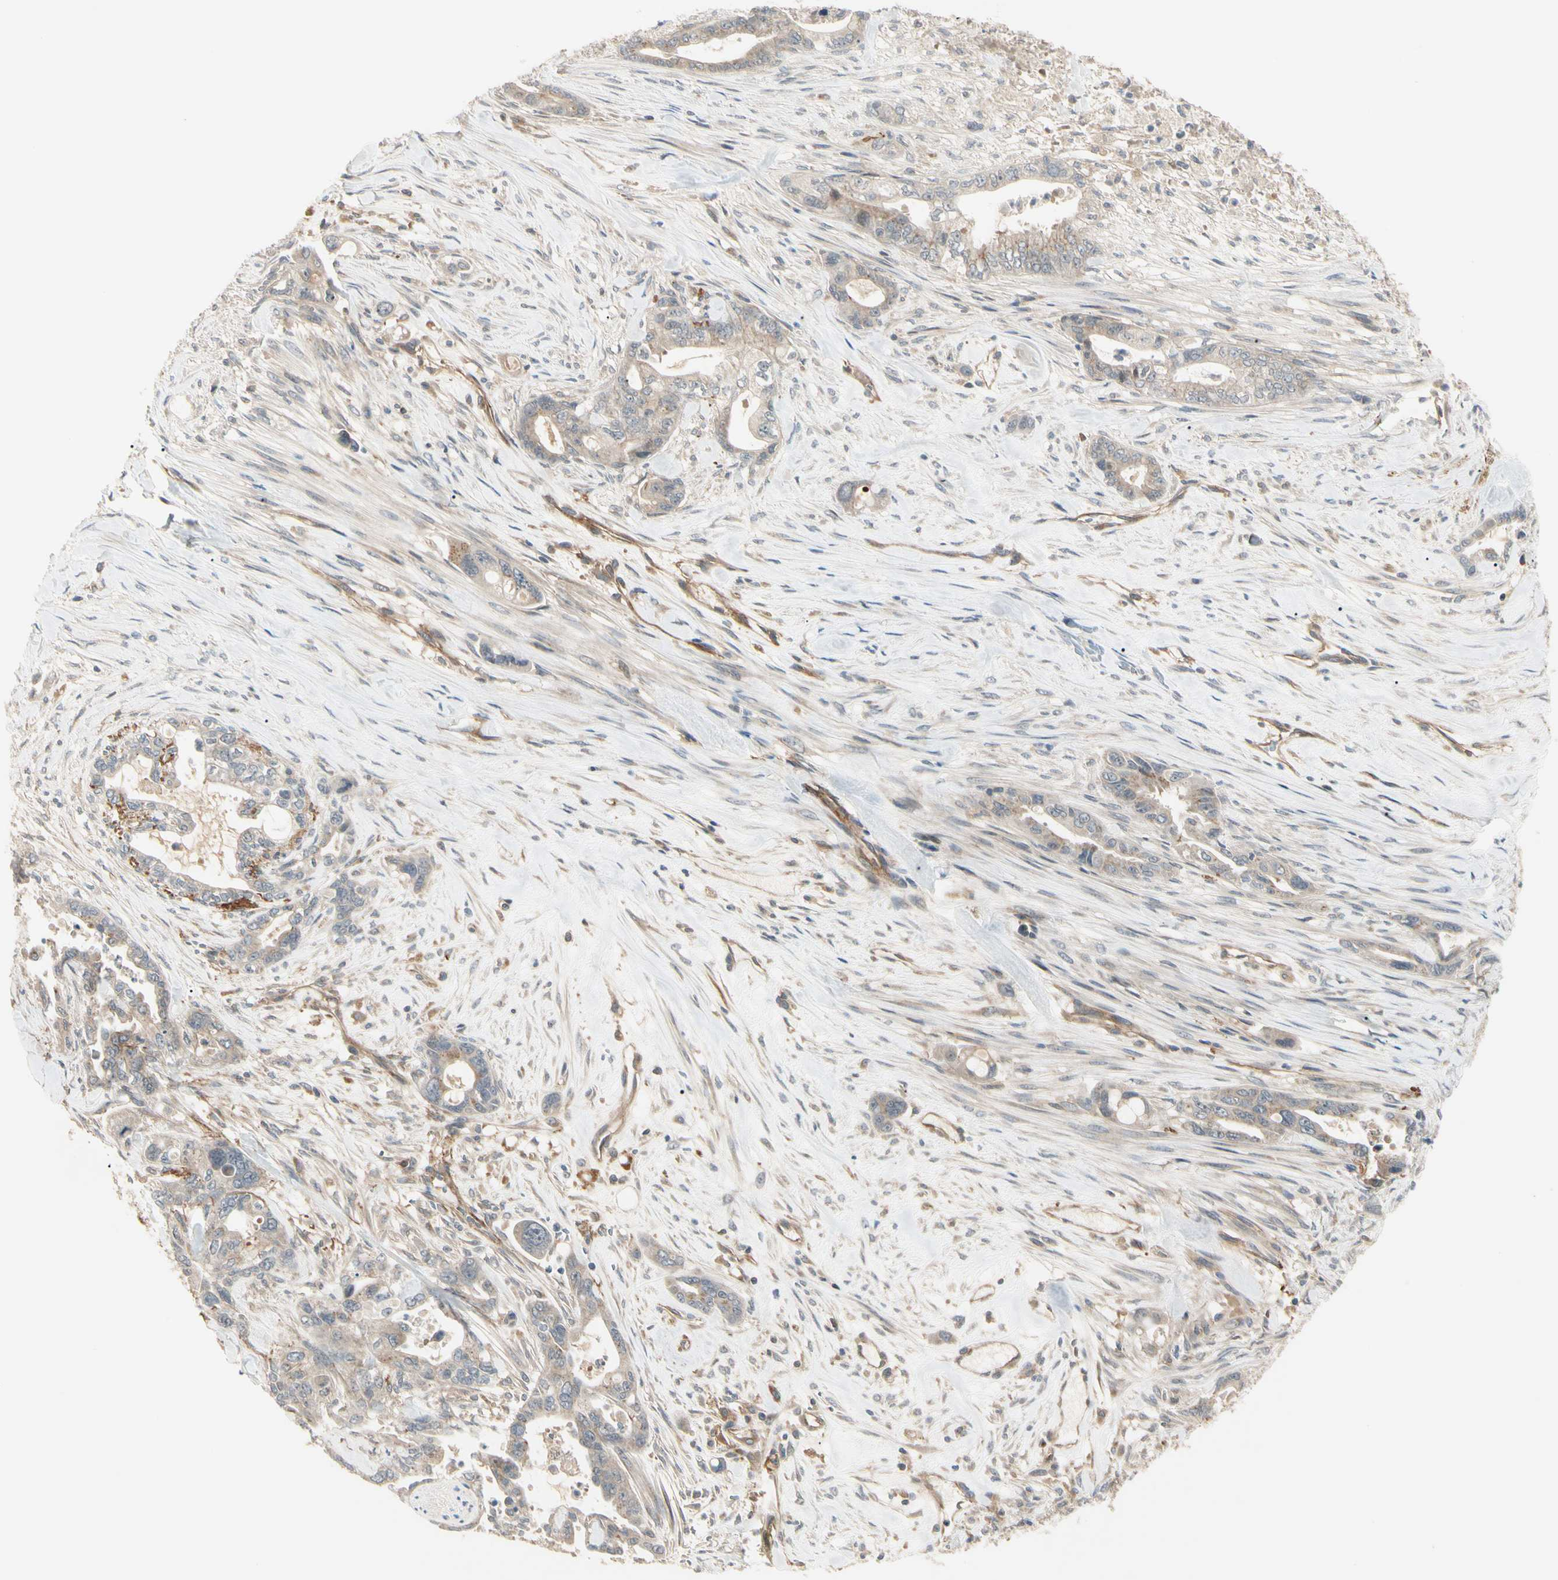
{"staining": {"intensity": "weak", "quantity": ">75%", "location": "cytoplasmic/membranous"}, "tissue": "pancreatic cancer", "cell_type": "Tumor cells", "image_type": "cancer", "snomed": [{"axis": "morphology", "description": "Adenocarcinoma, NOS"}, {"axis": "topography", "description": "Pancreas"}], "caption": "Immunohistochemical staining of human adenocarcinoma (pancreatic) demonstrates weak cytoplasmic/membranous protein positivity in approximately >75% of tumor cells.", "gene": "F2R", "patient": {"sex": "male", "age": 70}}